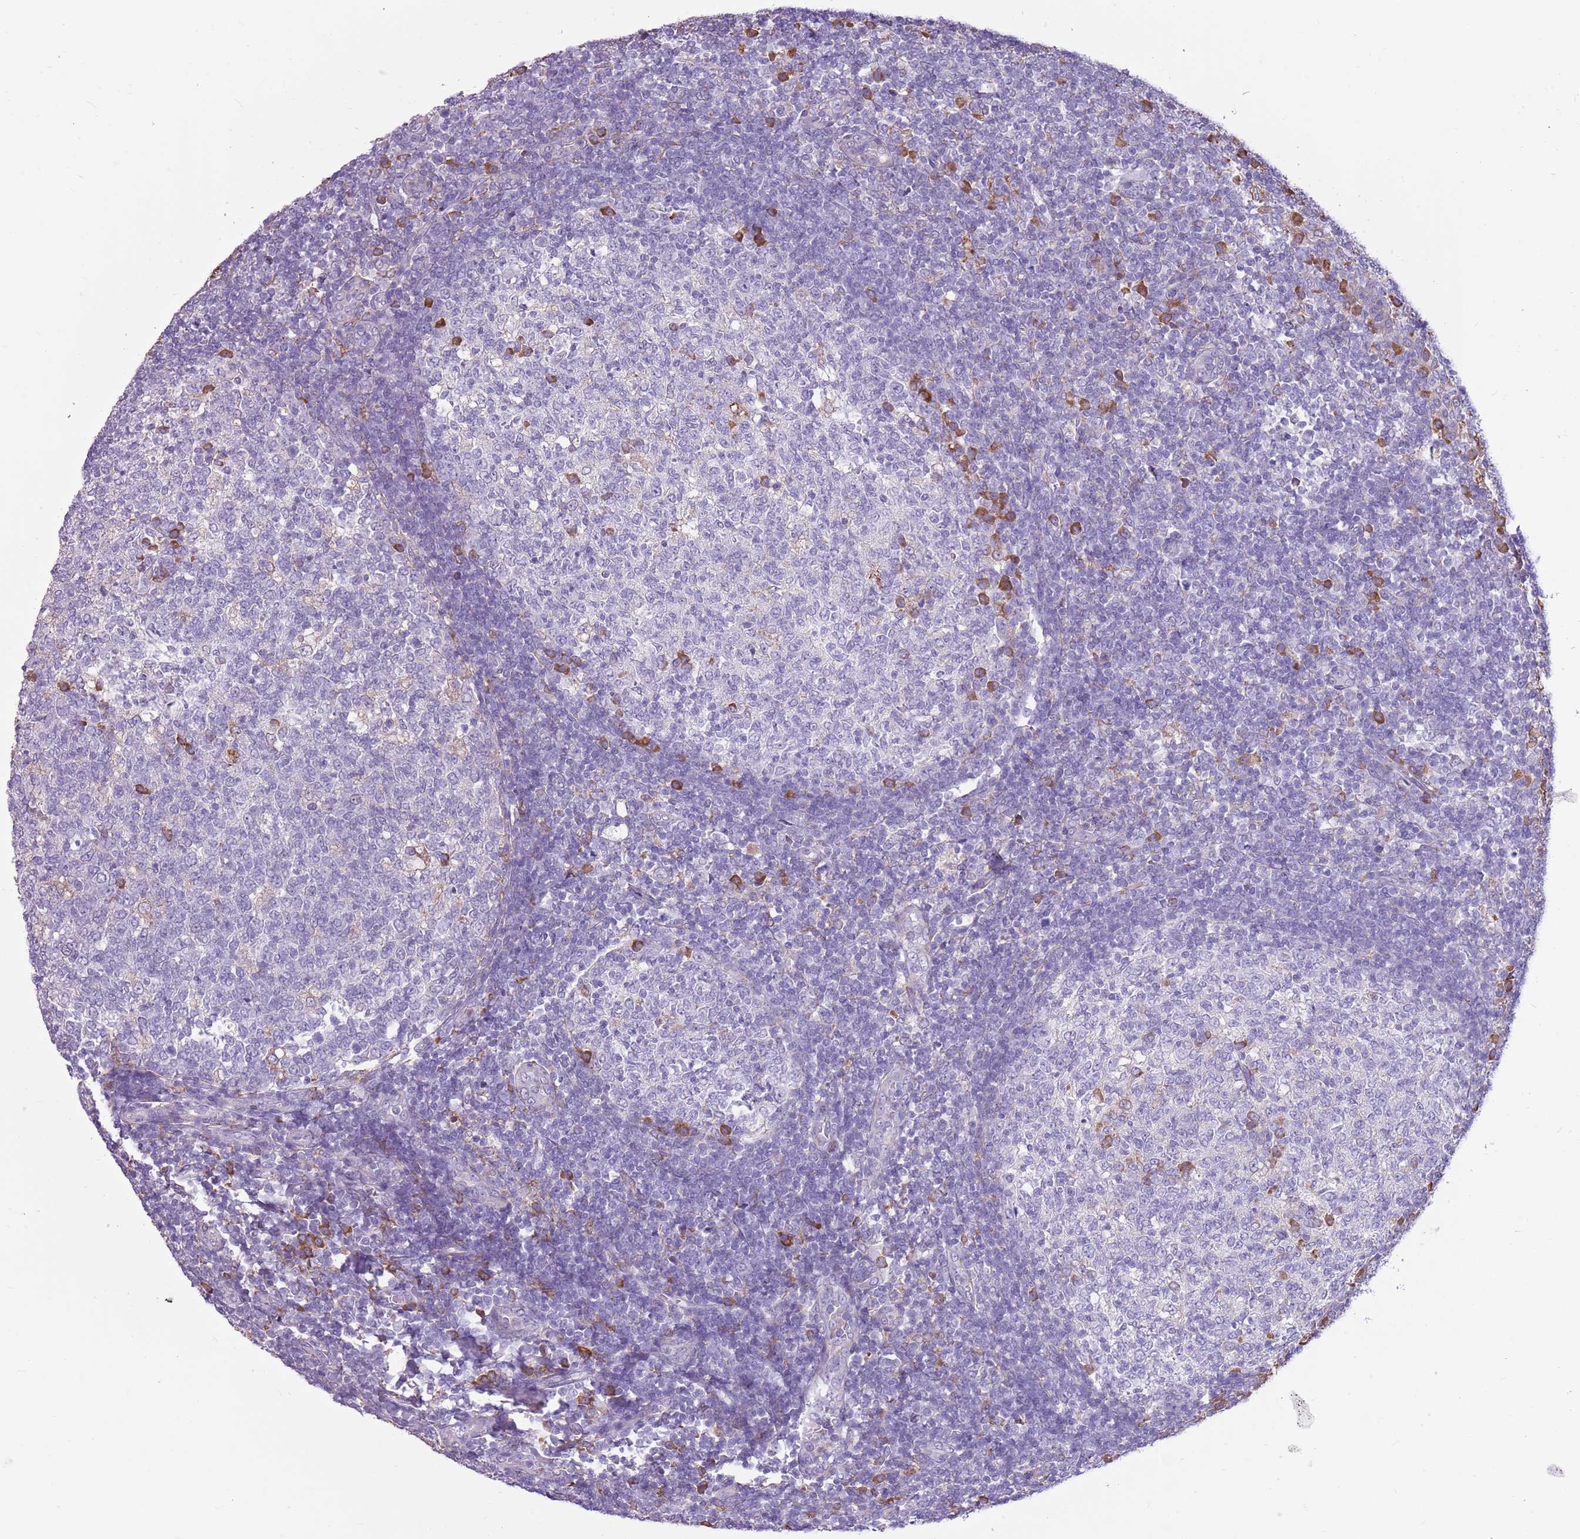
{"staining": {"intensity": "moderate", "quantity": "<25%", "location": "cytoplasmic/membranous"}, "tissue": "tonsil", "cell_type": "Germinal center cells", "image_type": "normal", "snomed": [{"axis": "morphology", "description": "Normal tissue, NOS"}, {"axis": "topography", "description": "Tonsil"}], "caption": "Approximately <25% of germinal center cells in unremarkable tonsil reveal moderate cytoplasmic/membranous protein positivity as visualized by brown immunohistochemical staining.", "gene": "KCTD19", "patient": {"sex": "female", "age": 19}}